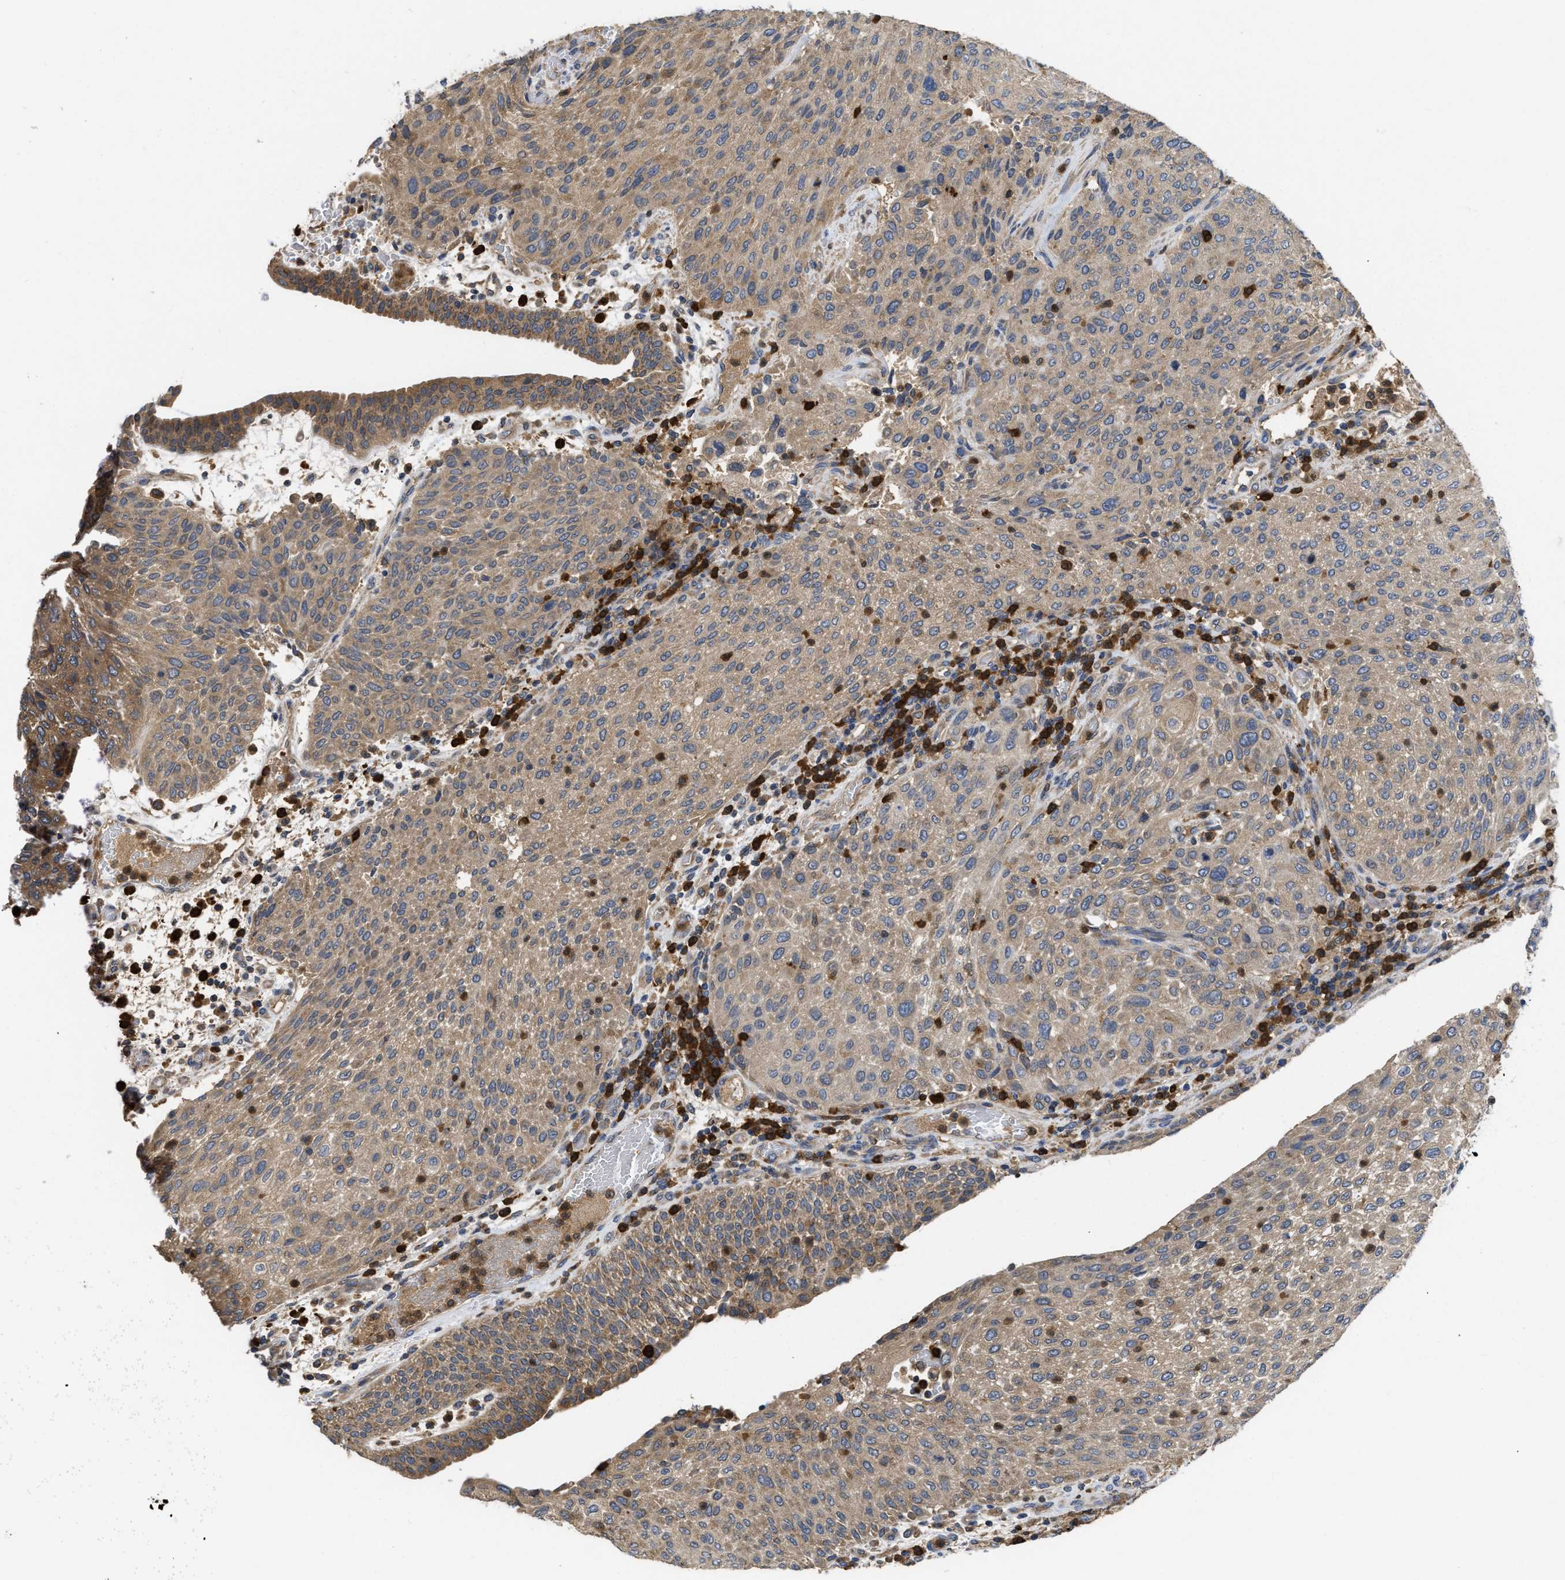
{"staining": {"intensity": "weak", "quantity": ">75%", "location": "cytoplasmic/membranous"}, "tissue": "urothelial cancer", "cell_type": "Tumor cells", "image_type": "cancer", "snomed": [{"axis": "morphology", "description": "Urothelial carcinoma, Low grade"}, {"axis": "morphology", "description": "Urothelial carcinoma, High grade"}, {"axis": "topography", "description": "Urinary bladder"}], "caption": "A brown stain labels weak cytoplasmic/membranous positivity of a protein in human high-grade urothelial carcinoma tumor cells.", "gene": "RNF216", "patient": {"sex": "male", "age": 35}}